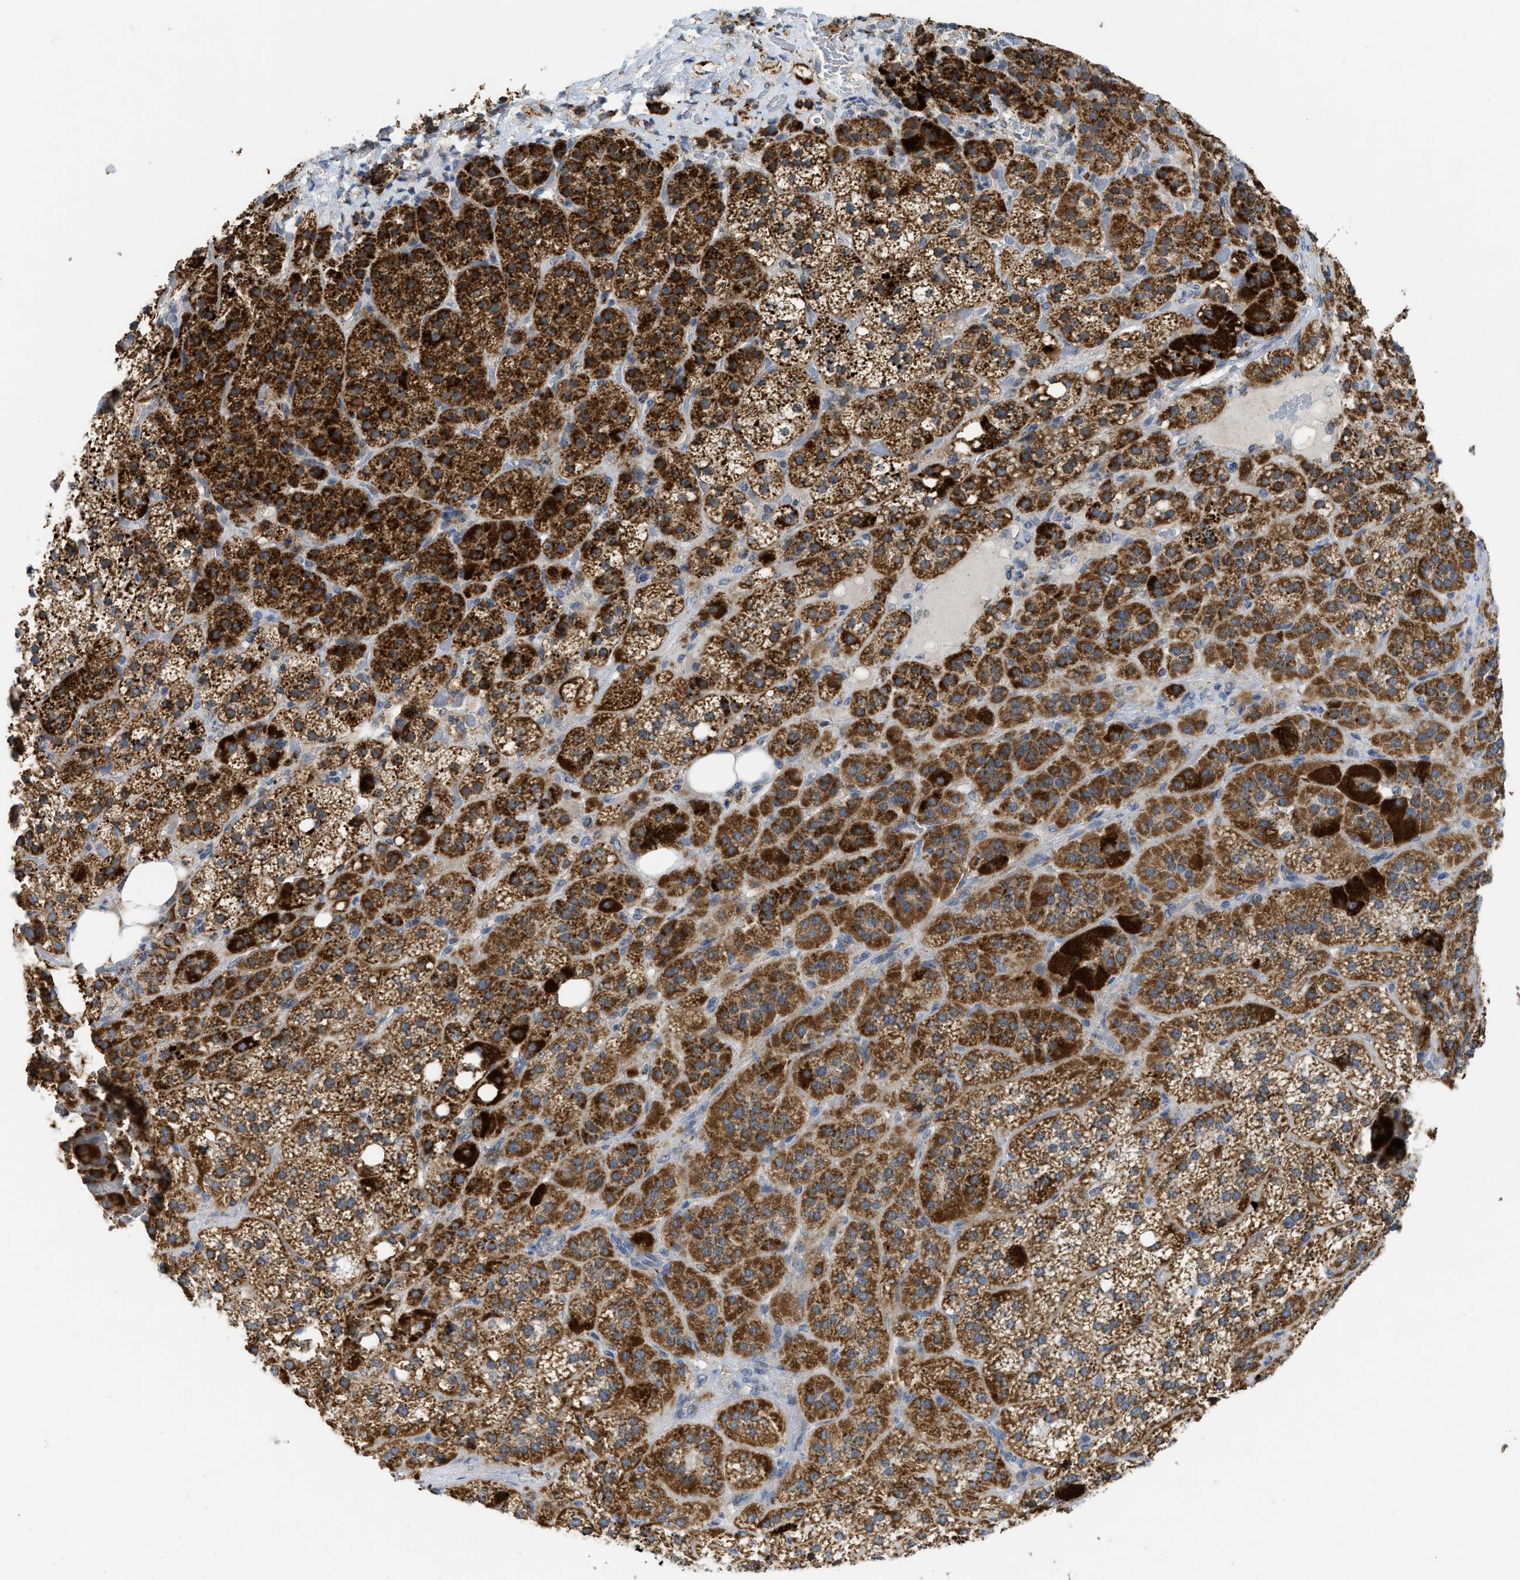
{"staining": {"intensity": "strong", "quantity": ">75%", "location": "cytoplasmic/membranous"}, "tissue": "adrenal gland", "cell_type": "Glandular cells", "image_type": "normal", "snomed": [{"axis": "morphology", "description": "Normal tissue, NOS"}, {"axis": "topography", "description": "Adrenal gland"}], "caption": "The micrograph reveals a brown stain indicating the presence of a protein in the cytoplasmic/membranous of glandular cells in adrenal gland.", "gene": "GATD3", "patient": {"sex": "female", "age": 59}}